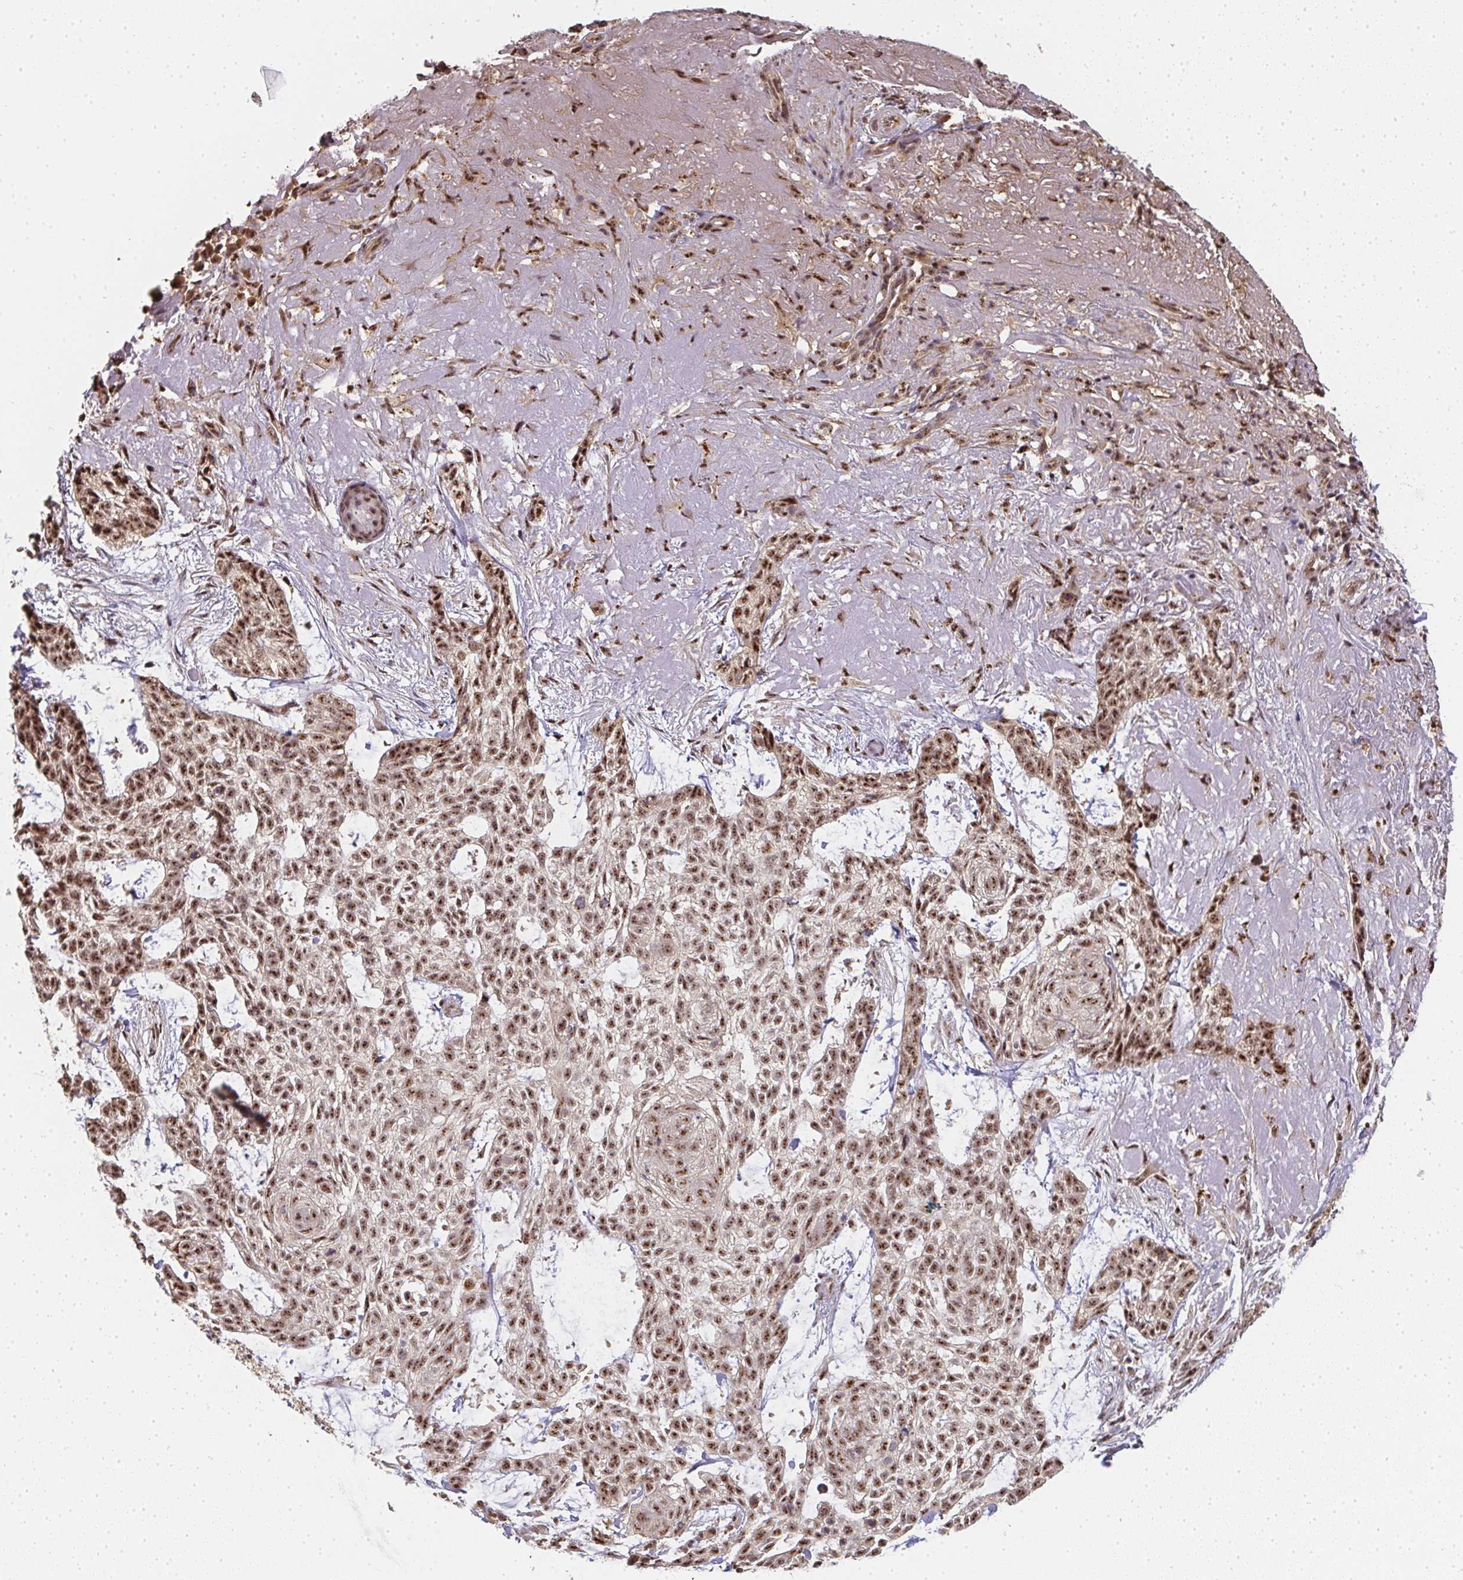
{"staining": {"intensity": "moderate", "quantity": ">75%", "location": "nuclear"}, "tissue": "skin cancer", "cell_type": "Tumor cells", "image_type": "cancer", "snomed": [{"axis": "morphology", "description": "Basal cell carcinoma"}, {"axis": "topography", "description": "Skin"}, {"axis": "topography", "description": "Skin of face"}], "caption": "Skin cancer (basal cell carcinoma) stained with a brown dye reveals moderate nuclear positive staining in about >75% of tumor cells.", "gene": "SLC35B3", "patient": {"sex": "female", "age": 80}}